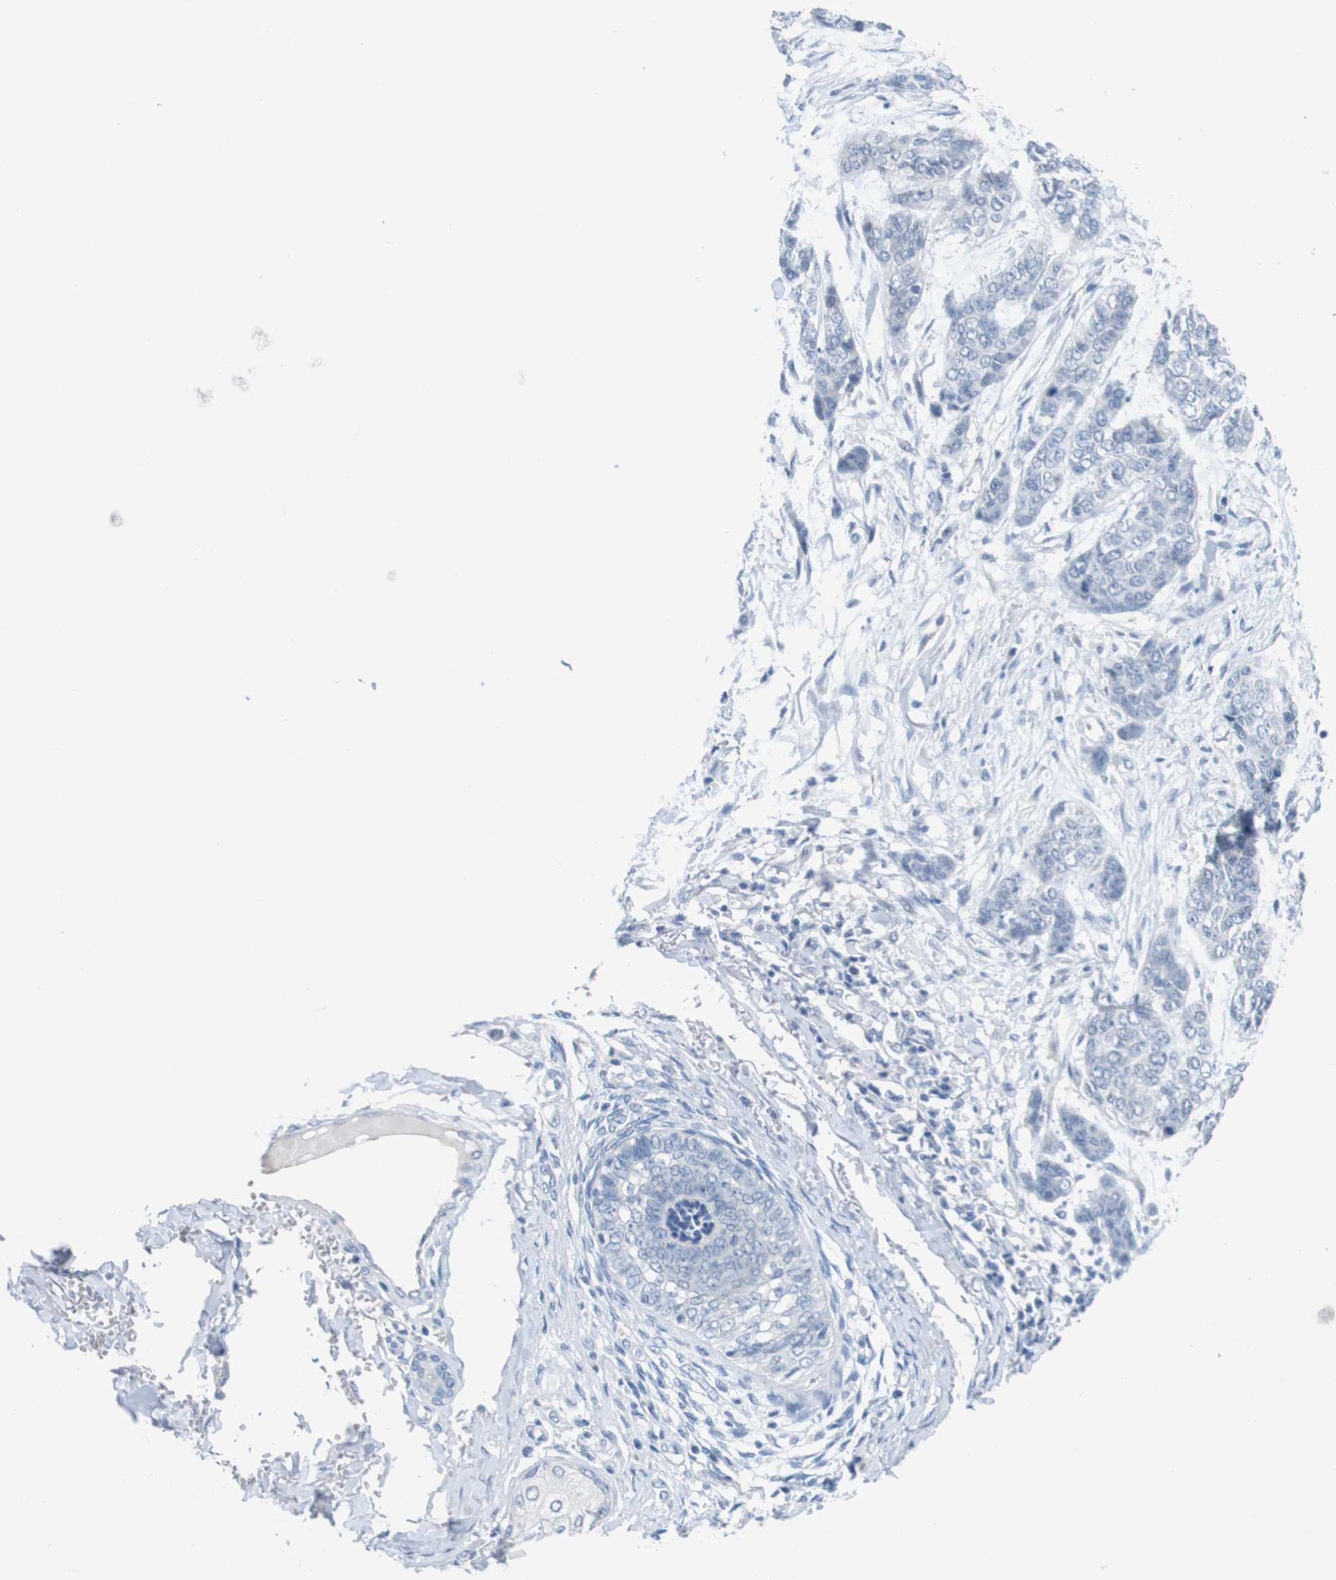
{"staining": {"intensity": "negative", "quantity": "none", "location": "none"}, "tissue": "skin cancer", "cell_type": "Tumor cells", "image_type": "cancer", "snomed": [{"axis": "morphology", "description": "Basal cell carcinoma"}, {"axis": "topography", "description": "Skin"}], "caption": "Tumor cells show no significant protein staining in skin cancer. (DAB IHC visualized using brightfield microscopy, high magnification).", "gene": "PDE4A", "patient": {"sex": "female", "age": 64}}